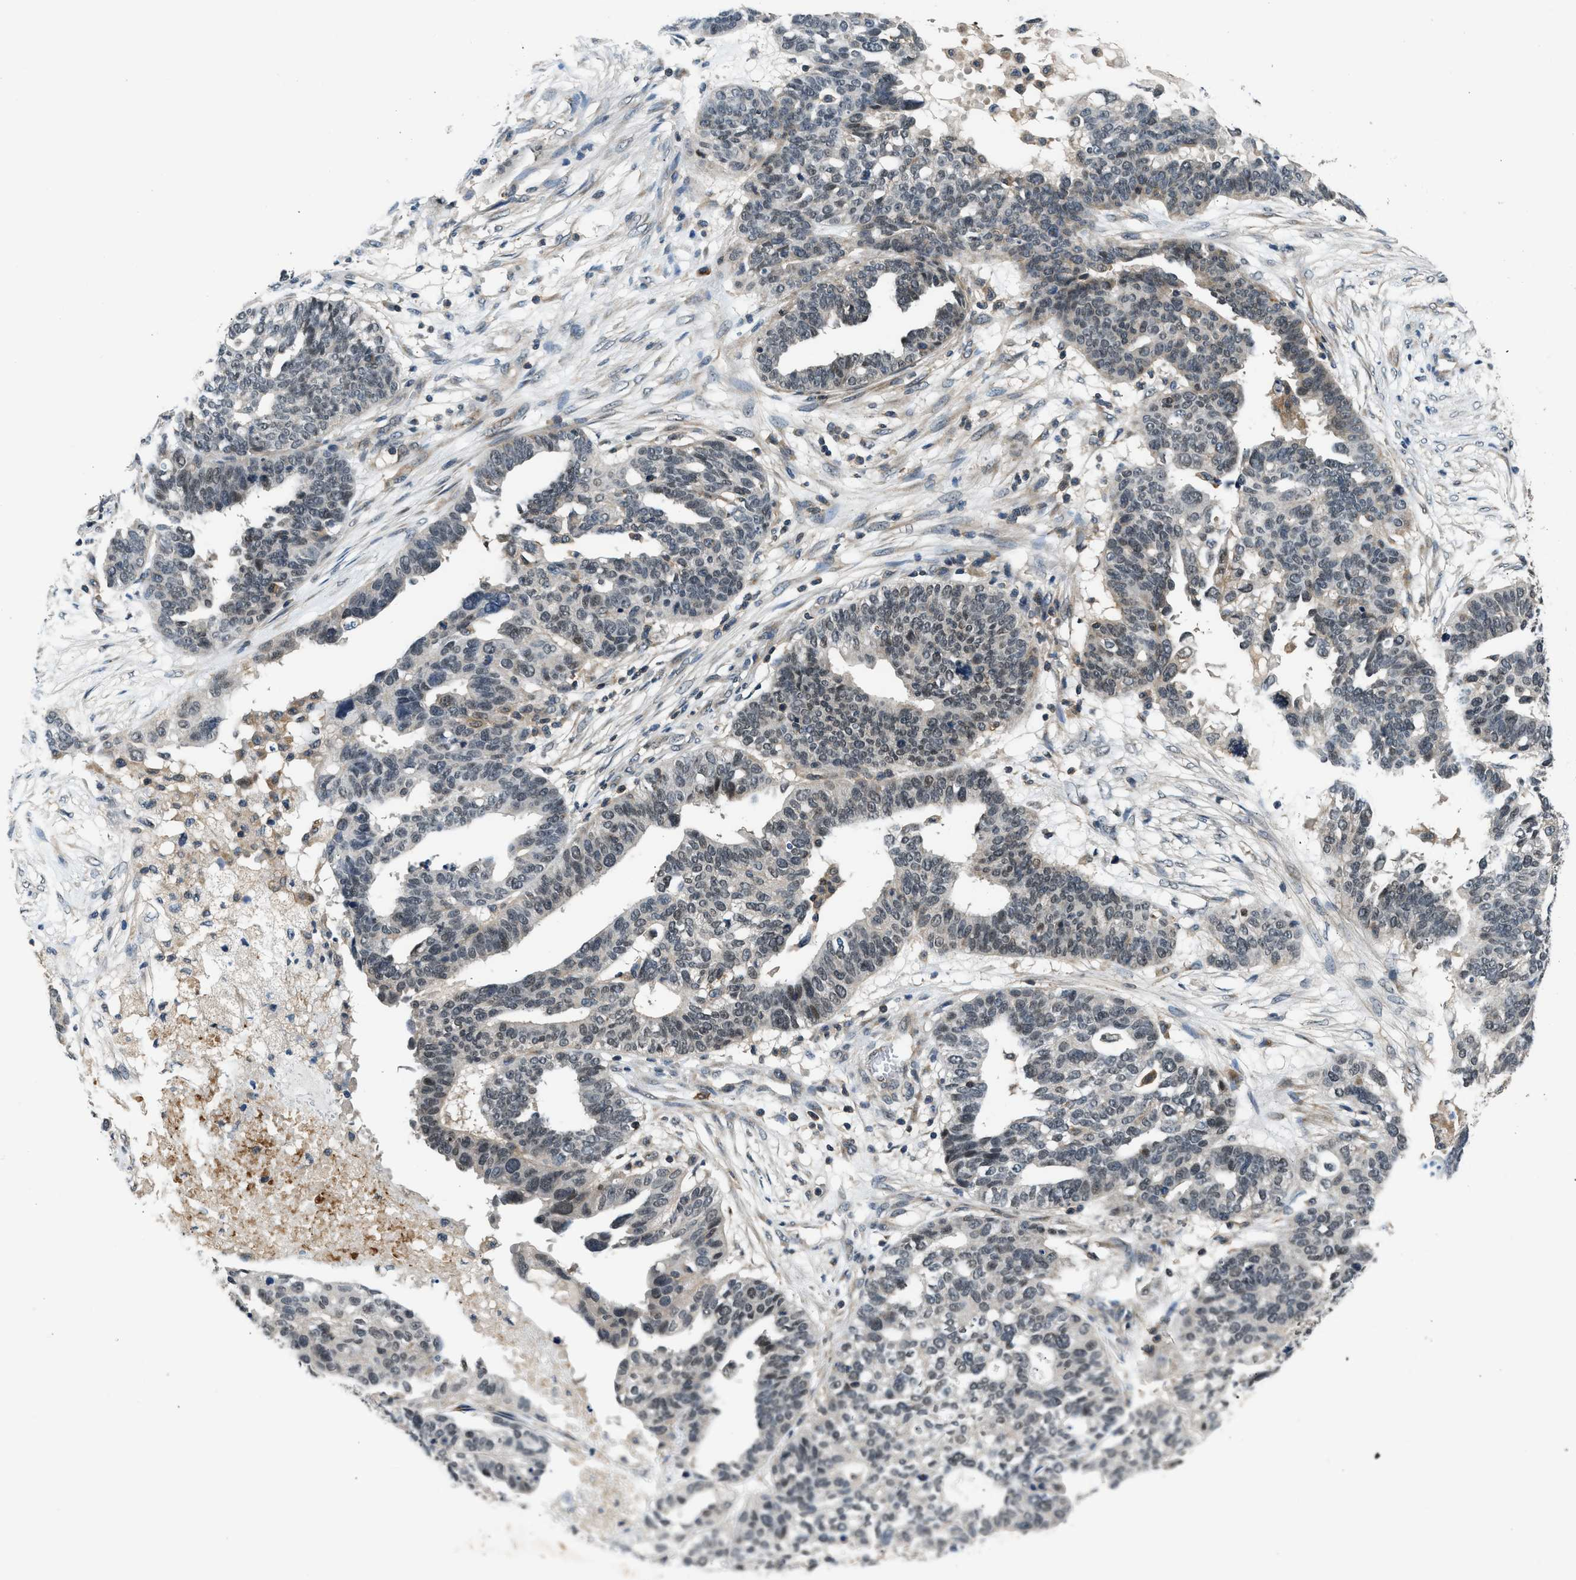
{"staining": {"intensity": "weak", "quantity": "25%-75%", "location": "nuclear"}, "tissue": "ovarian cancer", "cell_type": "Tumor cells", "image_type": "cancer", "snomed": [{"axis": "morphology", "description": "Cystadenocarcinoma, serous, NOS"}, {"axis": "topography", "description": "Ovary"}], "caption": "Protein analysis of ovarian serous cystadenocarcinoma tissue shows weak nuclear positivity in approximately 25%-75% of tumor cells.", "gene": "MTMR1", "patient": {"sex": "female", "age": 59}}